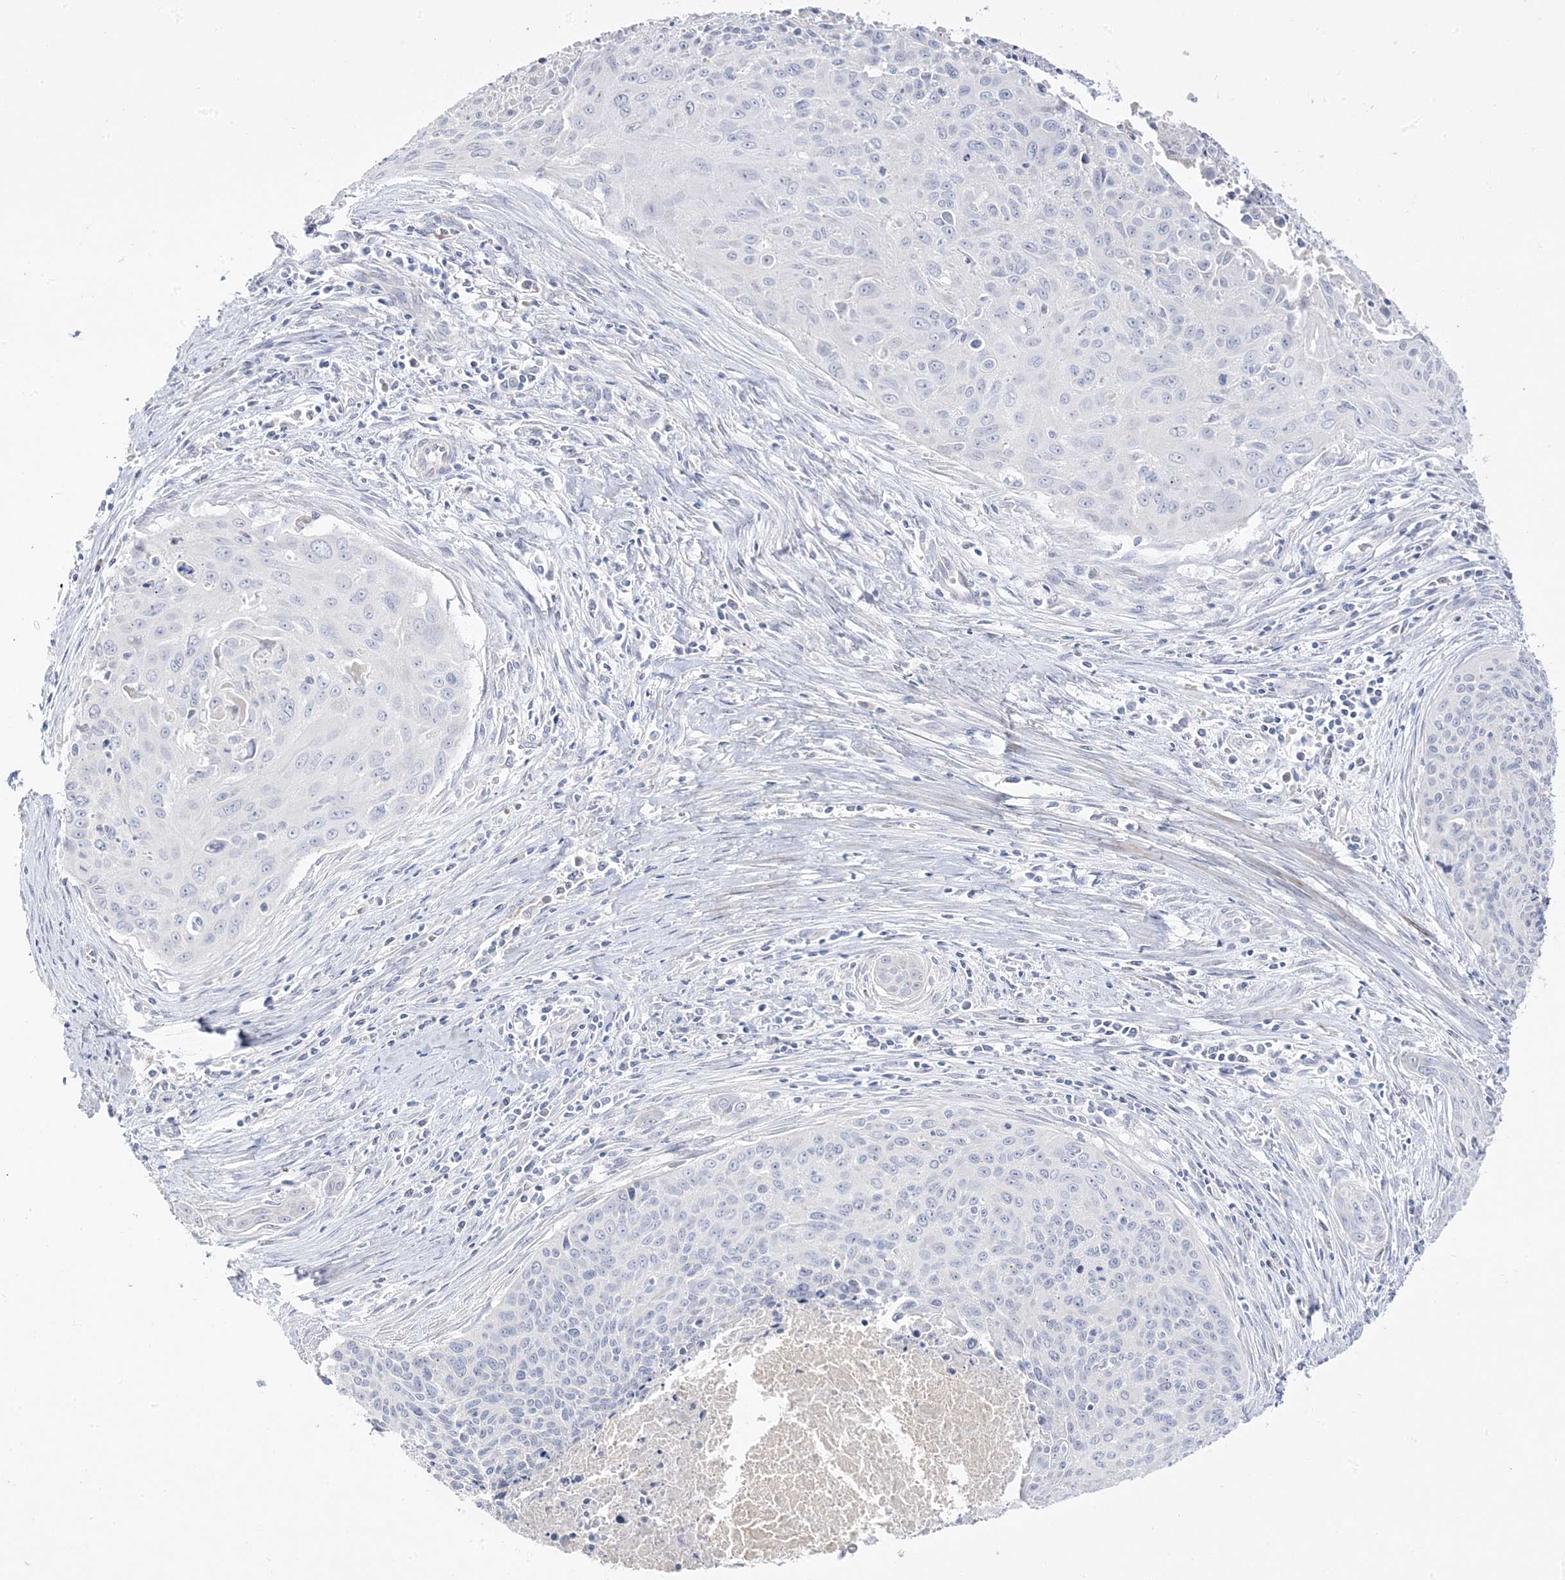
{"staining": {"intensity": "negative", "quantity": "none", "location": "none"}, "tissue": "cervical cancer", "cell_type": "Tumor cells", "image_type": "cancer", "snomed": [{"axis": "morphology", "description": "Squamous cell carcinoma, NOS"}, {"axis": "topography", "description": "Cervix"}], "caption": "Protein analysis of cervical squamous cell carcinoma demonstrates no significant positivity in tumor cells. (Immunohistochemistry (ihc), brightfield microscopy, high magnification).", "gene": "TRANK1", "patient": {"sex": "female", "age": 55}}